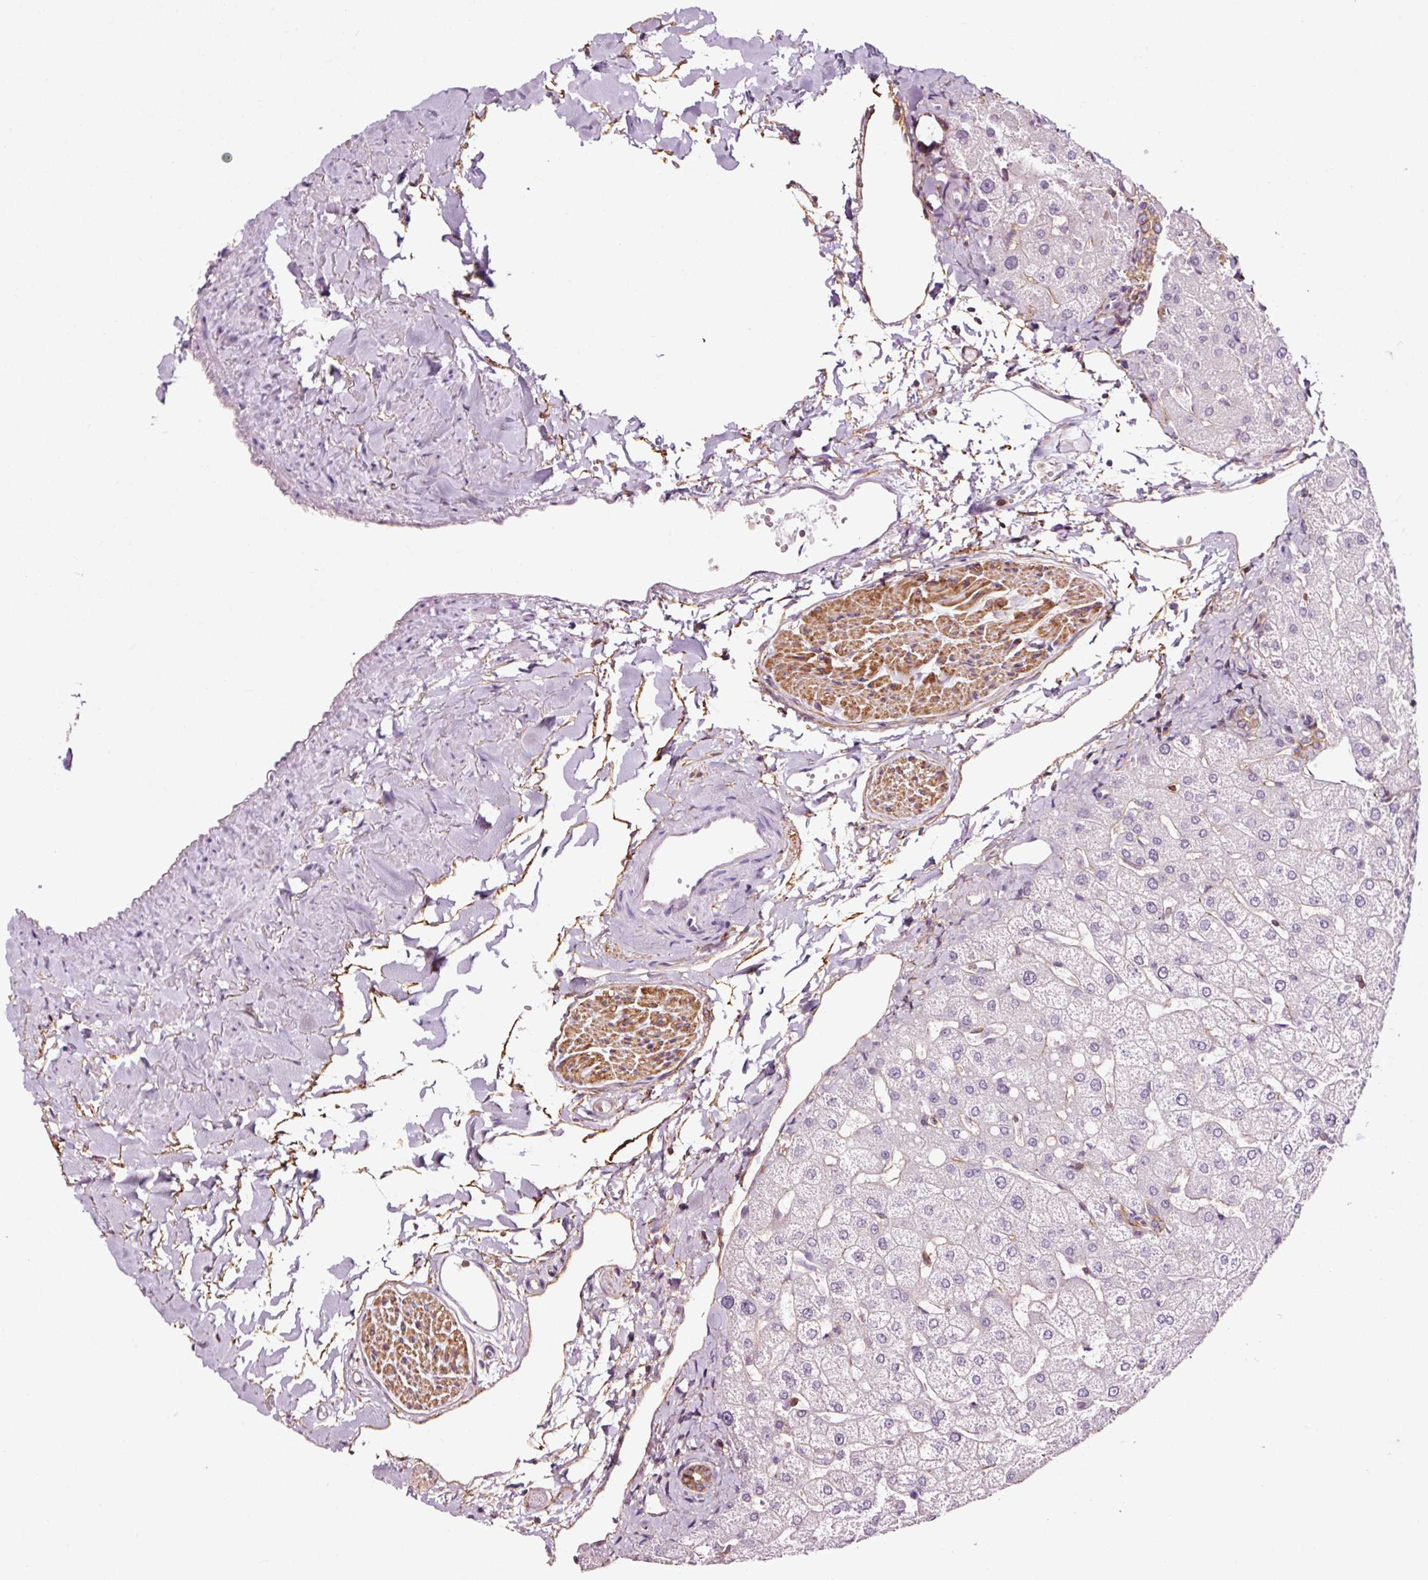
{"staining": {"intensity": "moderate", "quantity": ">75%", "location": "cytoplasmic/membranous"}, "tissue": "liver", "cell_type": "Cholangiocytes", "image_type": "normal", "snomed": [{"axis": "morphology", "description": "Normal tissue, NOS"}, {"axis": "topography", "description": "Liver"}], "caption": "Immunohistochemical staining of unremarkable human liver demonstrates medium levels of moderate cytoplasmic/membranous expression in about >75% of cholangiocytes.", "gene": "ADD3", "patient": {"sex": "female", "age": 54}}